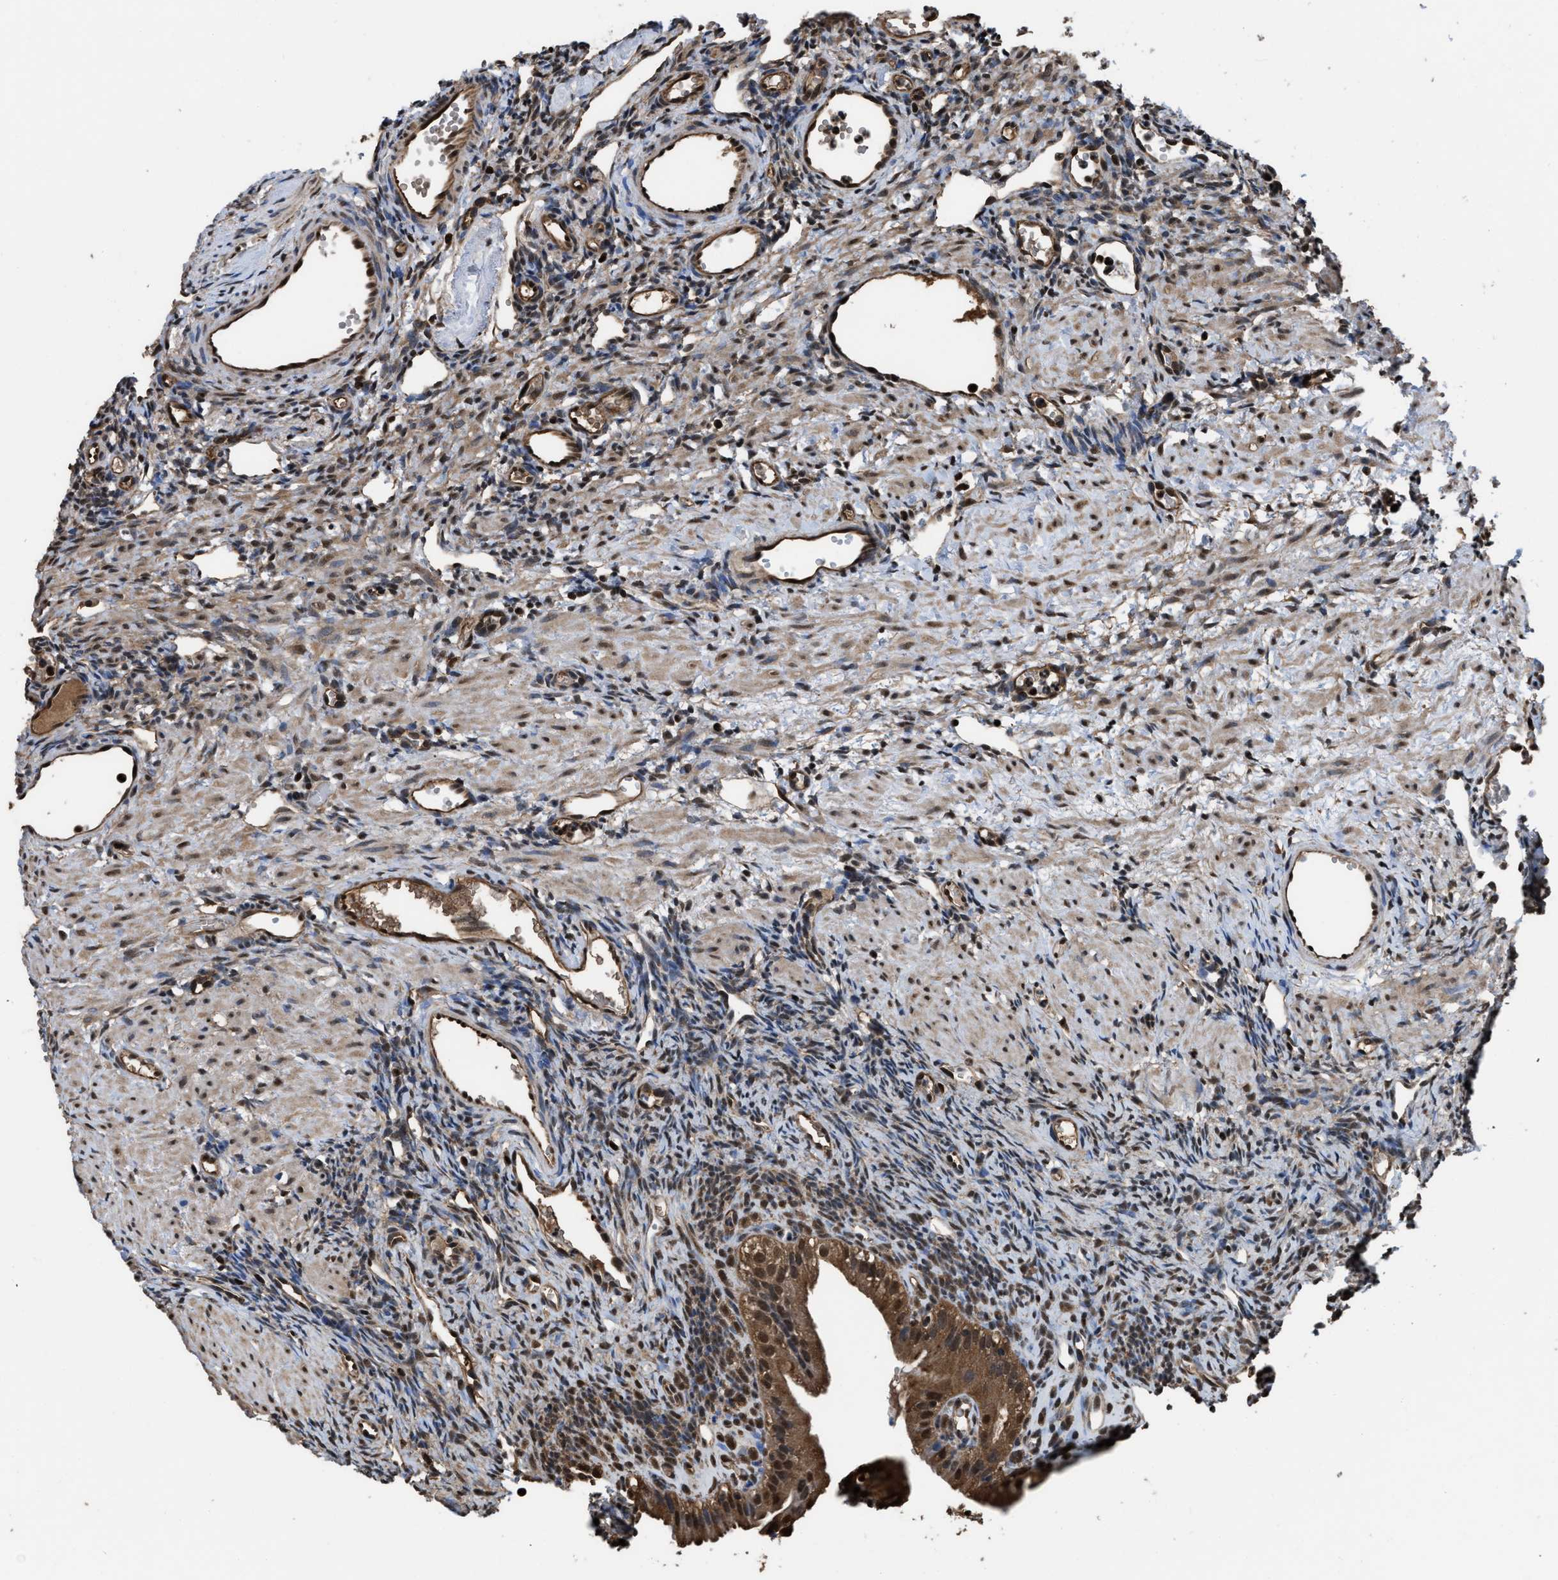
{"staining": {"intensity": "moderate", "quantity": ">75%", "location": "cytoplasmic/membranous,nuclear"}, "tissue": "ovary", "cell_type": "Follicle cells", "image_type": "normal", "snomed": [{"axis": "morphology", "description": "Normal tissue, NOS"}, {"axis": "topography", "description": "Ovary"}], "caption": "Protein expression analysis of unremarkable ovary demonstrates moderate cytoplasmic/membranous,nuclear positivity in approximately >75% of follicle cells. (DAB IHC with brightfield microscopy, high magnification).", "gene": "FNTA", "patient": {"sex": "female", "age": 33}}